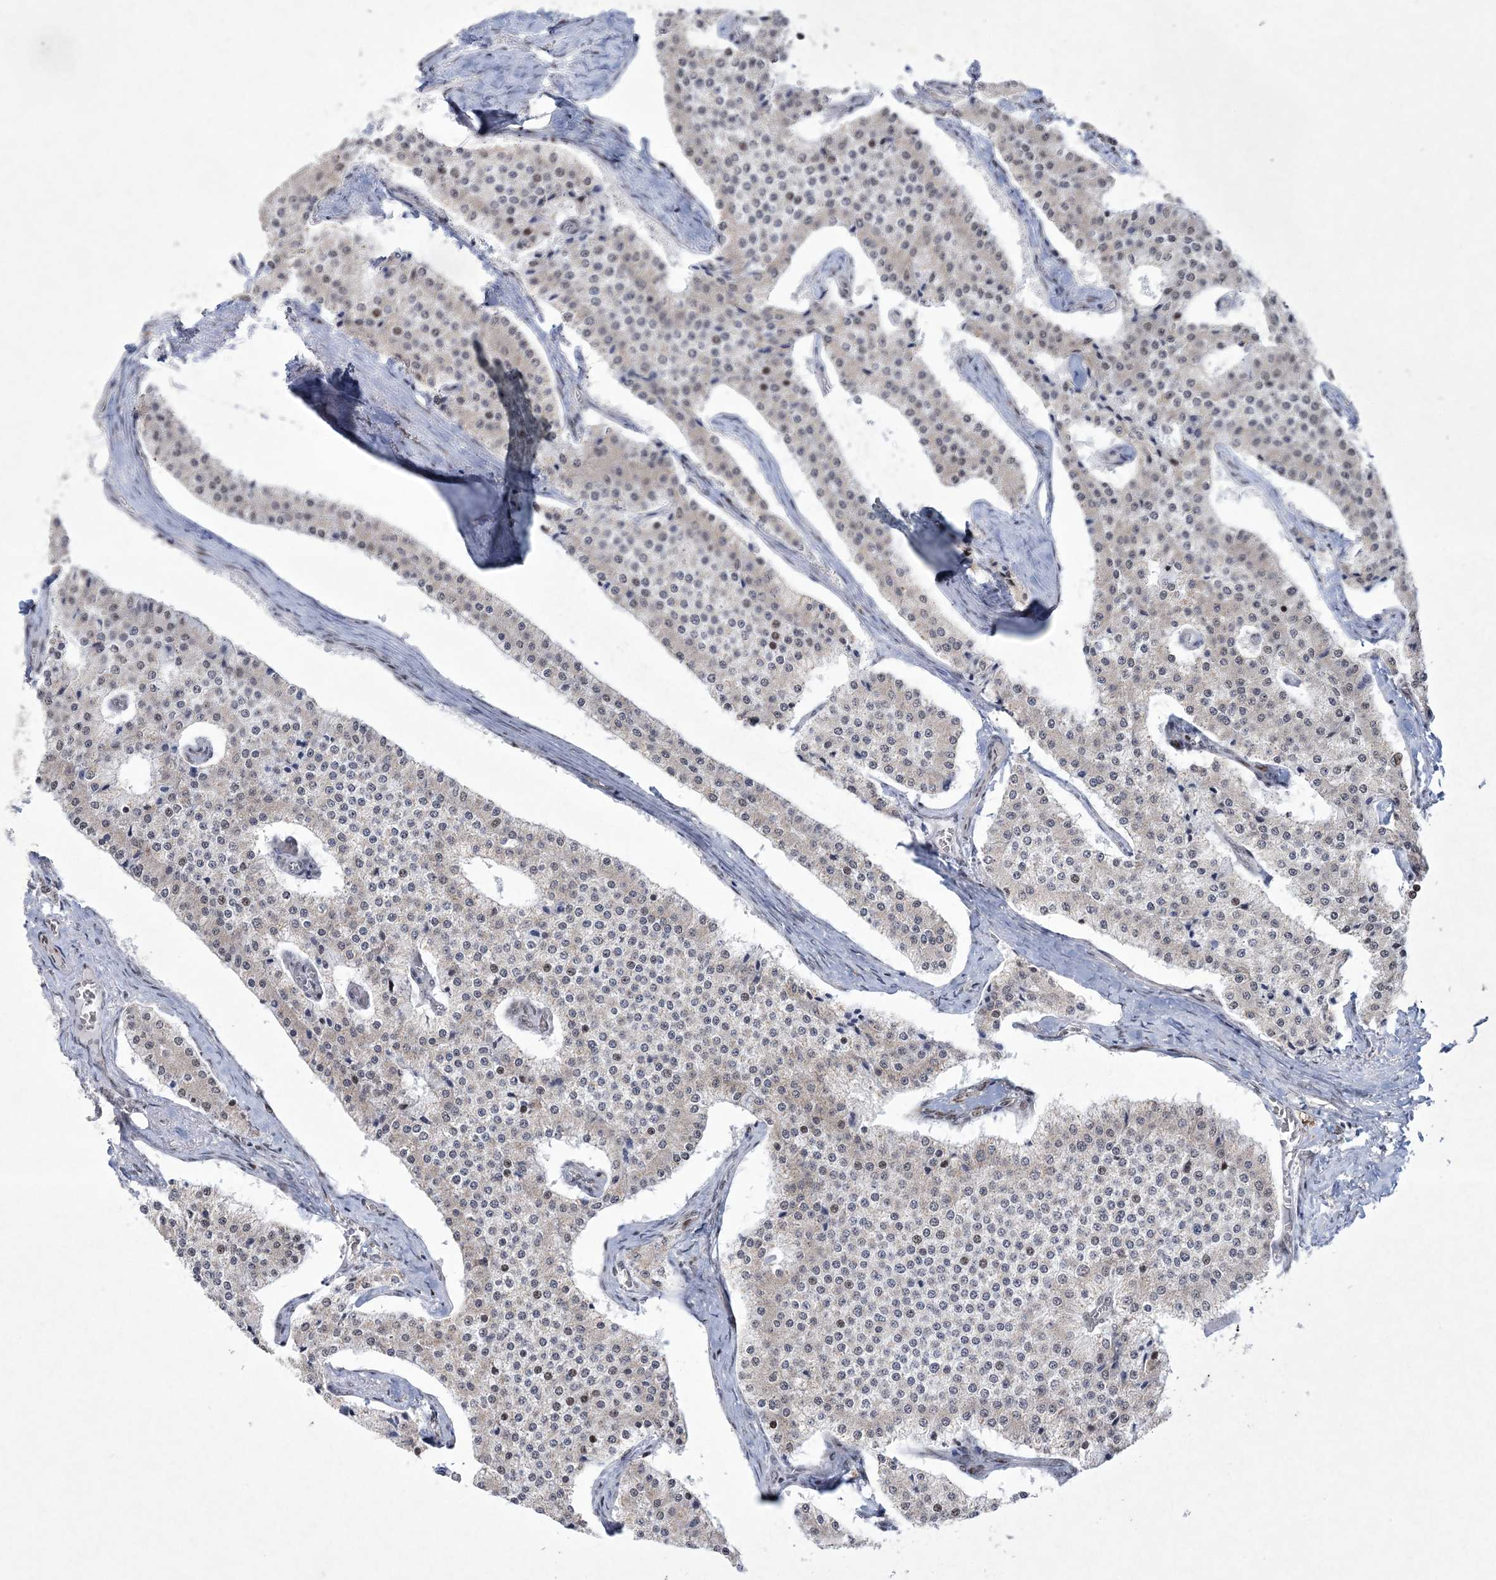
{"staining": {"intensity": "weak", "quantity": "<25%", "location": "nuclear"}, "tissue": "carcinoid", "cell_type": "Tumor cells", "image_type": "cancer", "snomed": [{"axis": "morphology", "description": "Carcinoid, malignant, NOS"}, {"axis": "topography", "description": "Colon"}], "caption": "High magnification brightfield microscopy of carcinoid (malignant) stained with DAB (brown) and counterstained with hematoxylin (blue): tumor cells show no significant positivity.", "gene": "CES4A", "patient": {"sex": "female", "age": 52}}